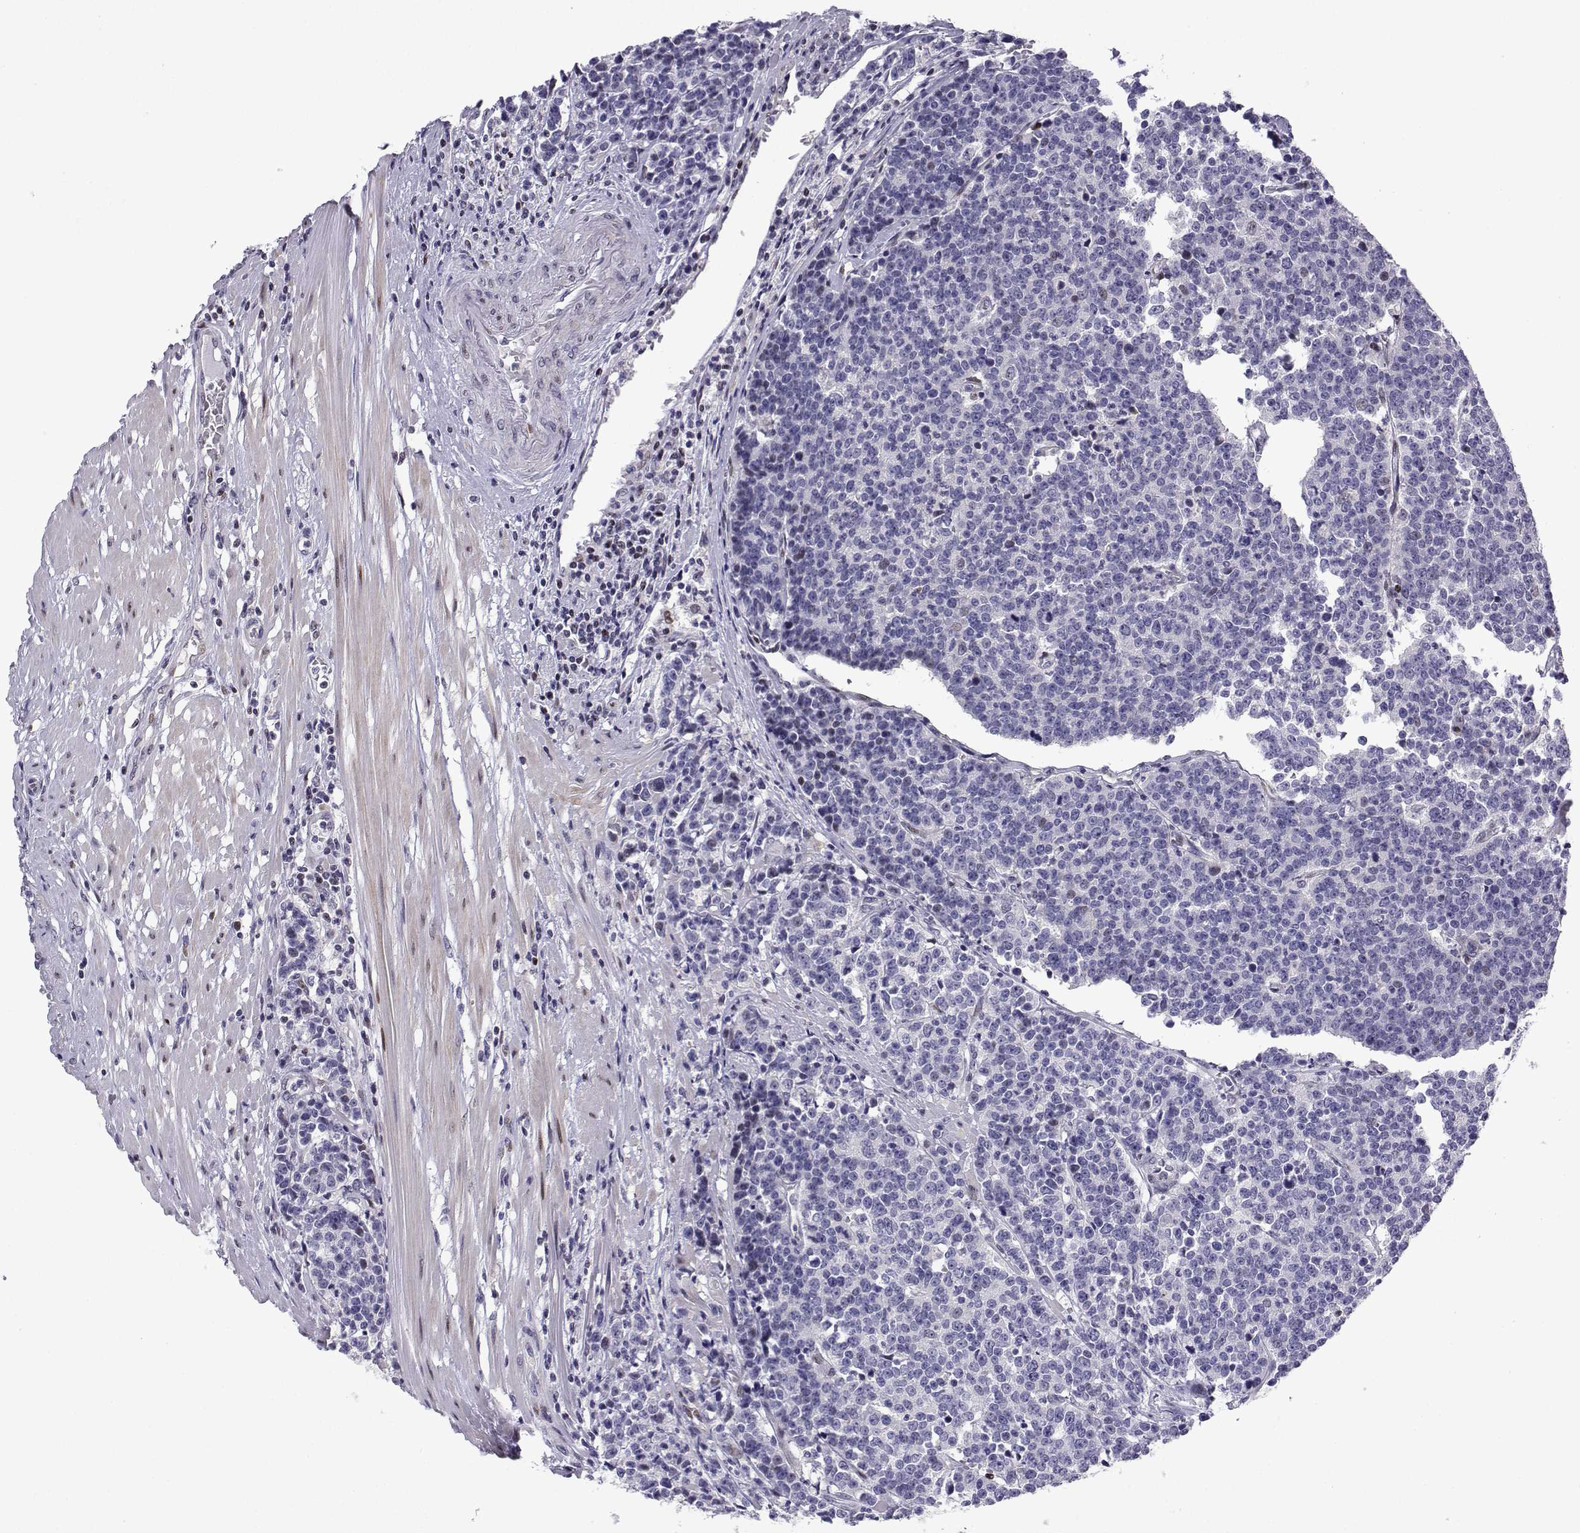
{"staining": {"intensity": "negative", "quantity": "none", "location": "none"}, "tissue": "prostate cancer", "cell_type": "Tumor cells", "image_type": "cancer", "snomed": [{"axis": "morphology", "description": "Adenocarcinoma, NOS"}, {"axis": "topography", "description": "Prostate"}], "caption": "Tumor cells are negative for brown protein staining in prostate adenocarcinoma.", "gene": "CFAP70", "patient": {"sex": "male", "age": 67}}